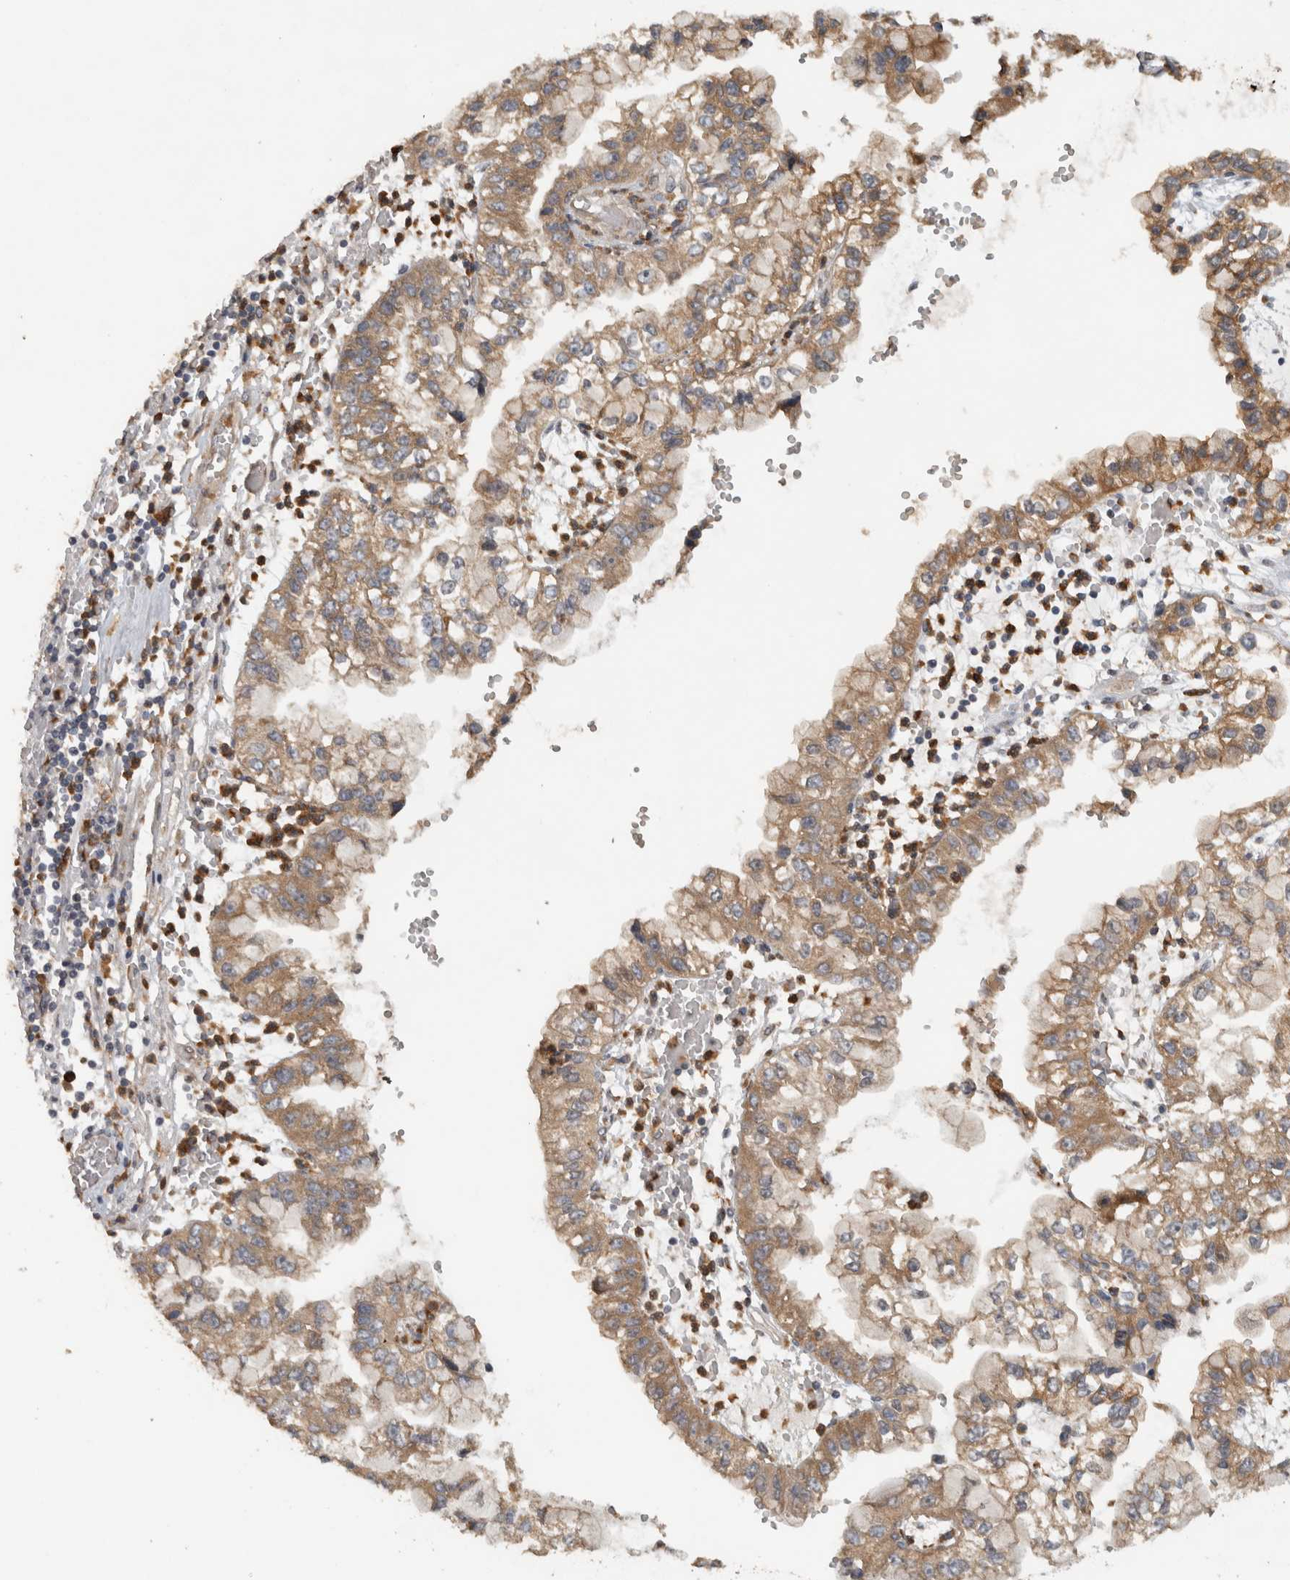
{"staining": {"intensity": "moderate", "quantity": ">75%", "location": "cytoplasmic/membranous"}, "tissue": "liver cancer", "cell_type": "Tumor cells", "image_type": "cancer", "snomed": [{"axis": "morphology", "description": "Cholangiocarcinoma"}, {"axis": "topography", "description": "Liver"}], "caption": "Immunohistochemistry (IHC) histopathology image of neoplastic tissue: human liver cancer stained using IHC shows medium levels of moderate protein expression localized specifically in the cytoplasmic/membranous of tumor cells, appearing as a cytoplasmic/membranous brown color.", "gene": "VEPH1", "patient": {"sex": "female", "age": 79}}